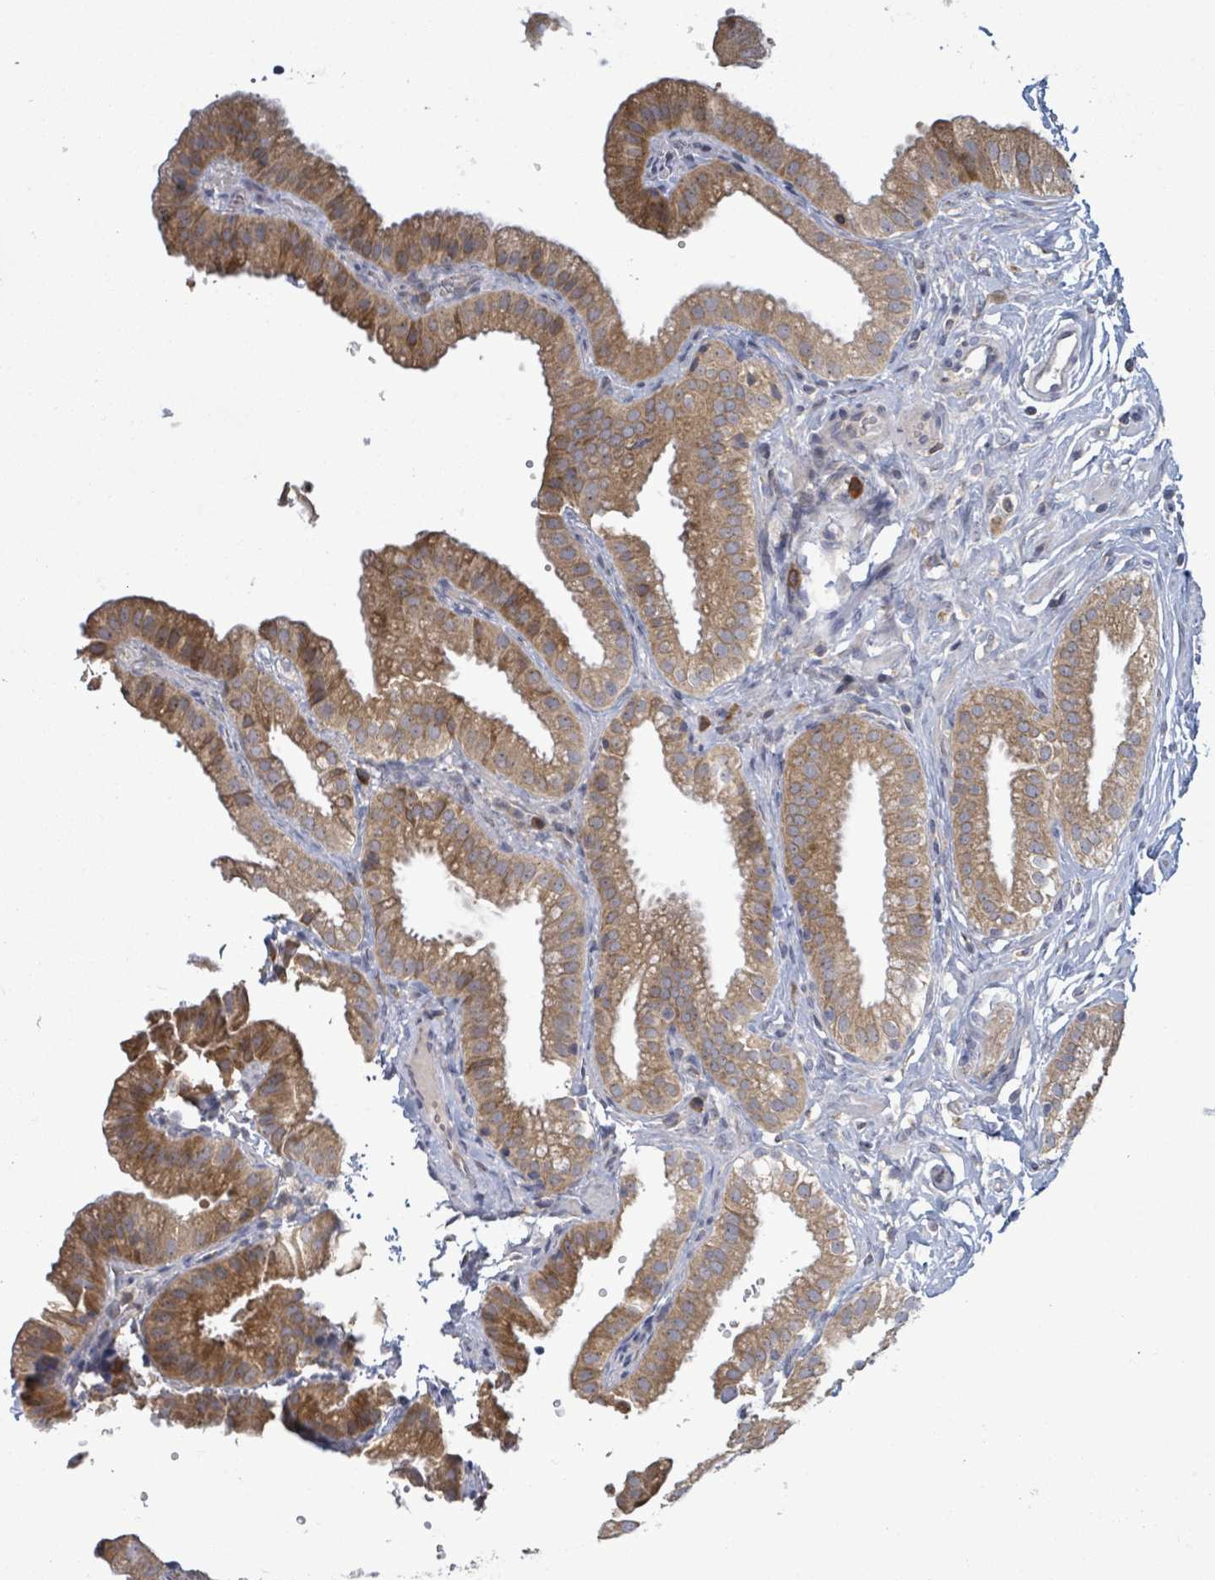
{"staining": {"intensity": "moderate", "quantity": ">75%", "location": "cytoplasmic/membranous"}, "tissue": "gallbladder", "cell_type": "Glandular cells", "image_type": "normal", "snomed": [{"axis": "morphology", "description": "Normal tissue, NOS"}, {"axis": "topography", "description": "Gallbladder"}], "caption": "DAB (3,3'-diaminobenzidine) immunohistochemical staining of benign gallbladder demonstrates moderate cytoplasmic/membranous protein staining in about >75% of glandular cells. The staining is performed using DAB (3,3'-diaminobenzidine) brown chromogen to label protein expression. The nuclei are counter-stained blue using hematoxylin.", "gene": "ATP13A1", "patient": {"sex": "female", "age": 61}}